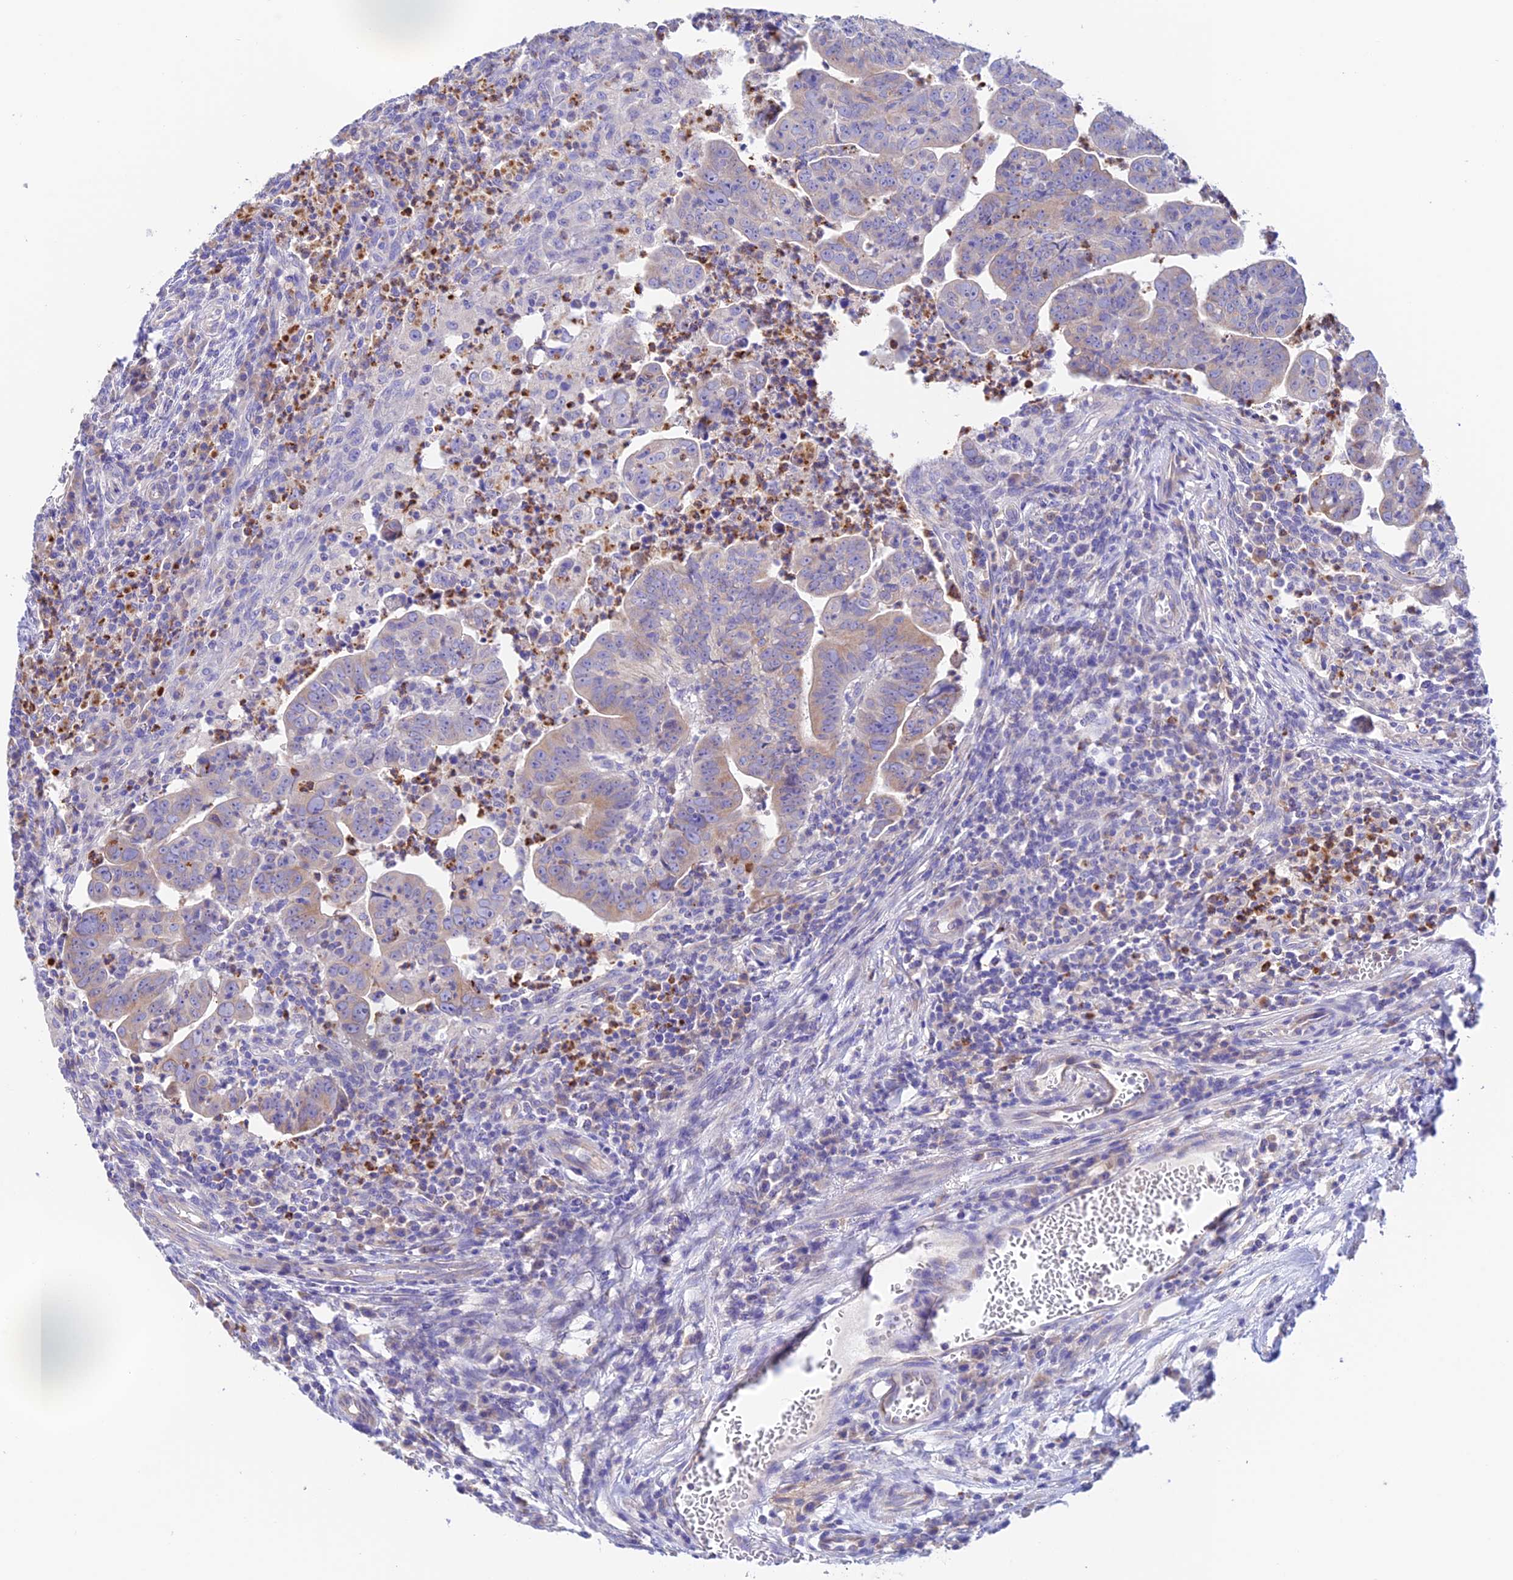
{"staining": {"intensity": "moderate", "quantity": "<25%", "location": "cytoplasmic/membranous"}, "tissue": "colorectal cancer", "cell_type": "Tumor cells", "image_type": "cancer", "snomed": [{"axis": "morphology", "description": "Adenocarcinoma, NOS"}, {"axis": "topography", "description": "Rectum"}], "caption": "Immunohistochemical staining of colorectal adenocarcinoma exhibits moderate cytoplasmic/membranous protein staining in about <25% of tumor cells. The staining was performed using DAB (3,3'-diaminobenzidine) to visualize the protein expression in brown, while the nuclei were stained in blue with hematoxylin (Magnification: 20x).", "gene": "EMC3", "patient": {"sex": "male", "age": 69}}